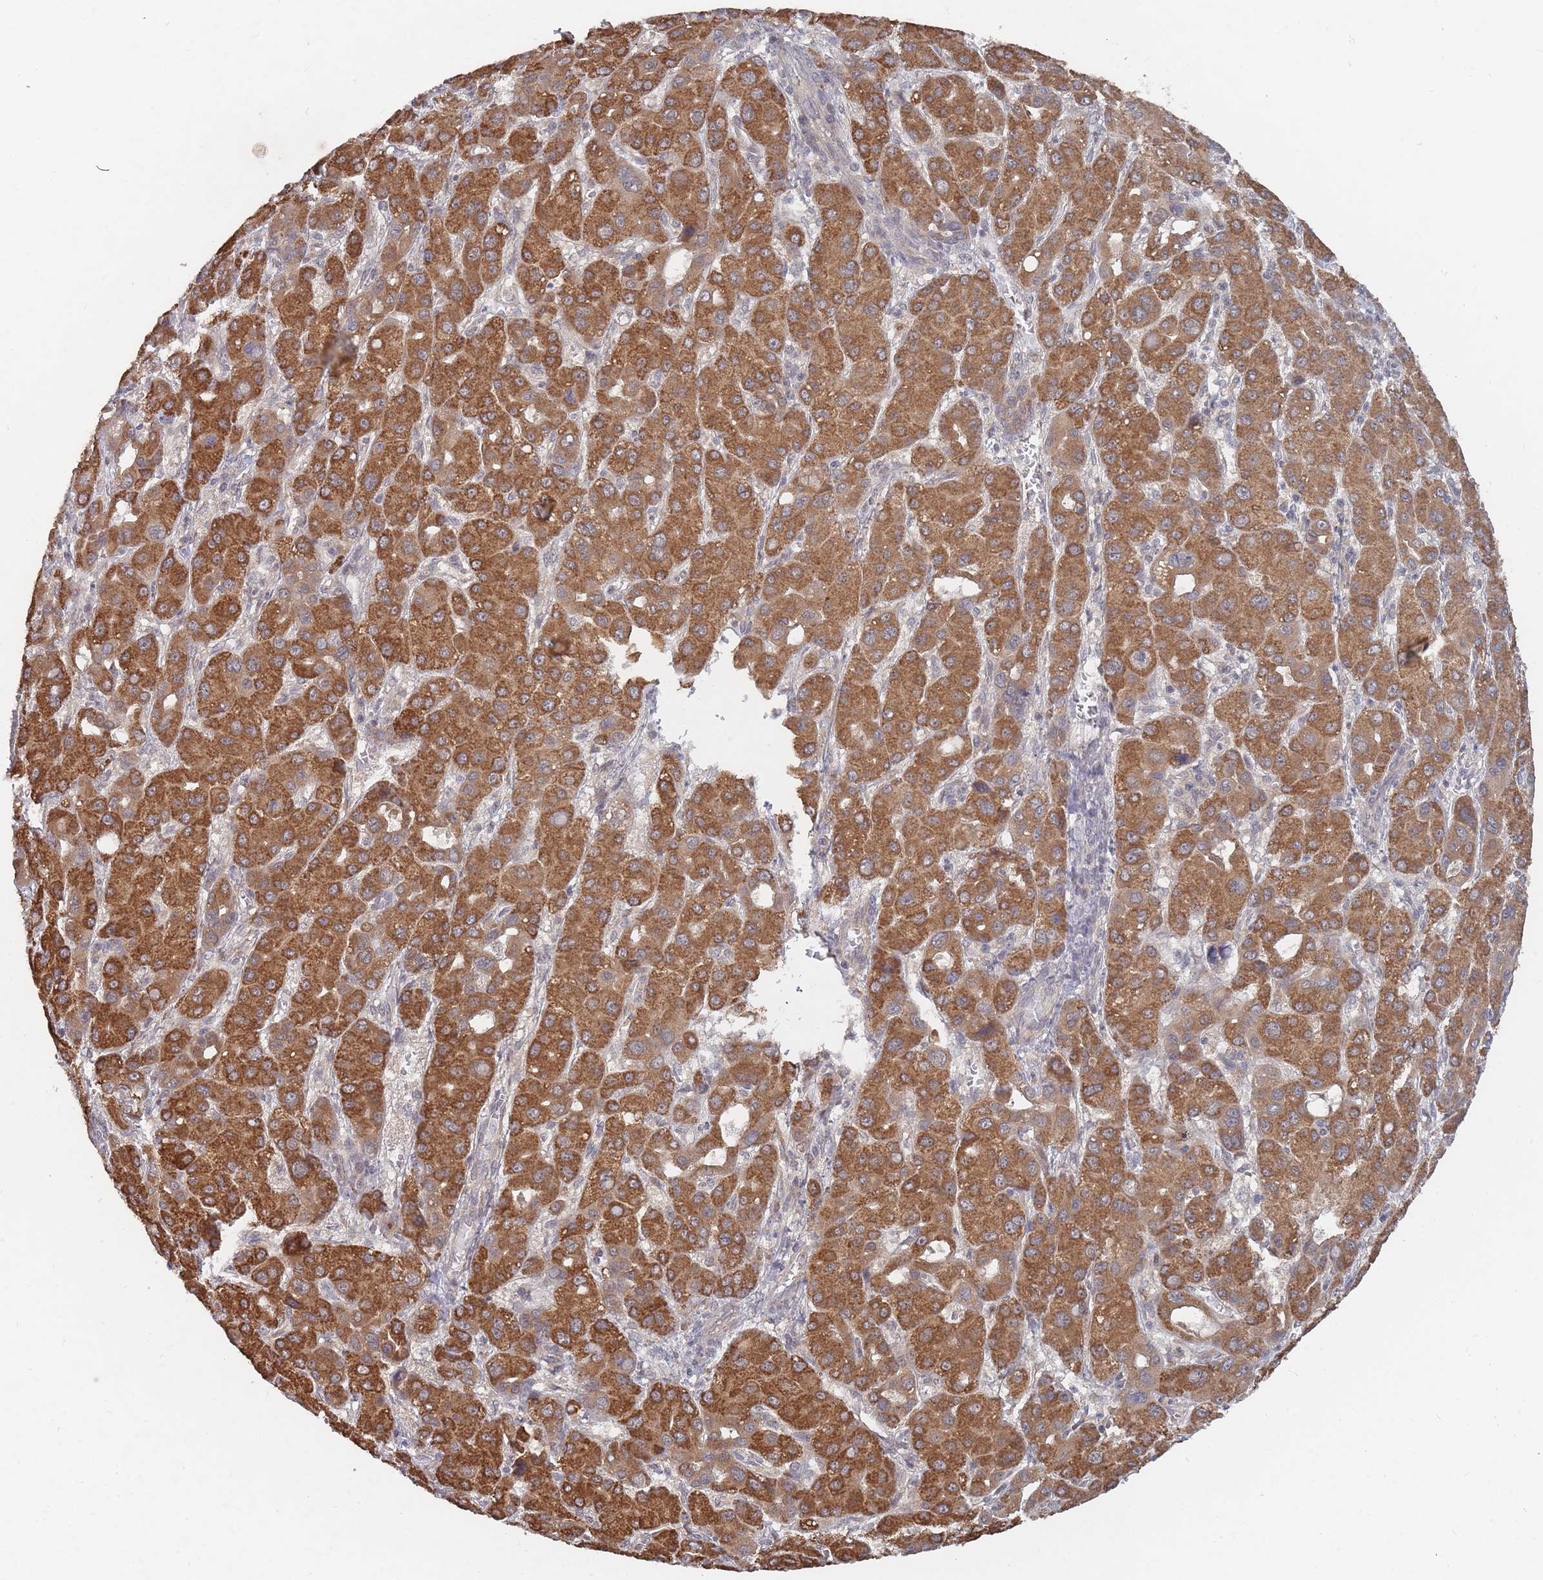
{"staining": {"intensity": "strong", "quantity": ">75%", "location": "cytoplasmic/membranous"}, "tissue": "liver cancer", "cell_type": "Tumor cells", "image_type": "cancer", "snomed": [{"axis": "morphology", "description": "Carcinoma, Hepatocellular, NOS"}, {"axis": "topography", "description": "Liver"}], "caption": "Immunohistochemistry staining of liver cancer, which exhibits high levels of strong cytoplasmic/membranous staining in about >75% of tumor cells indicating strong cytoplasmic/membranous protein positivity. The staining was performed using DAB (brown) for protein detection and nuclei were counterstained in hematoxylin (blue).", "gene": "SLC35F5", "patient": {"sex": "male", "age": 55}}